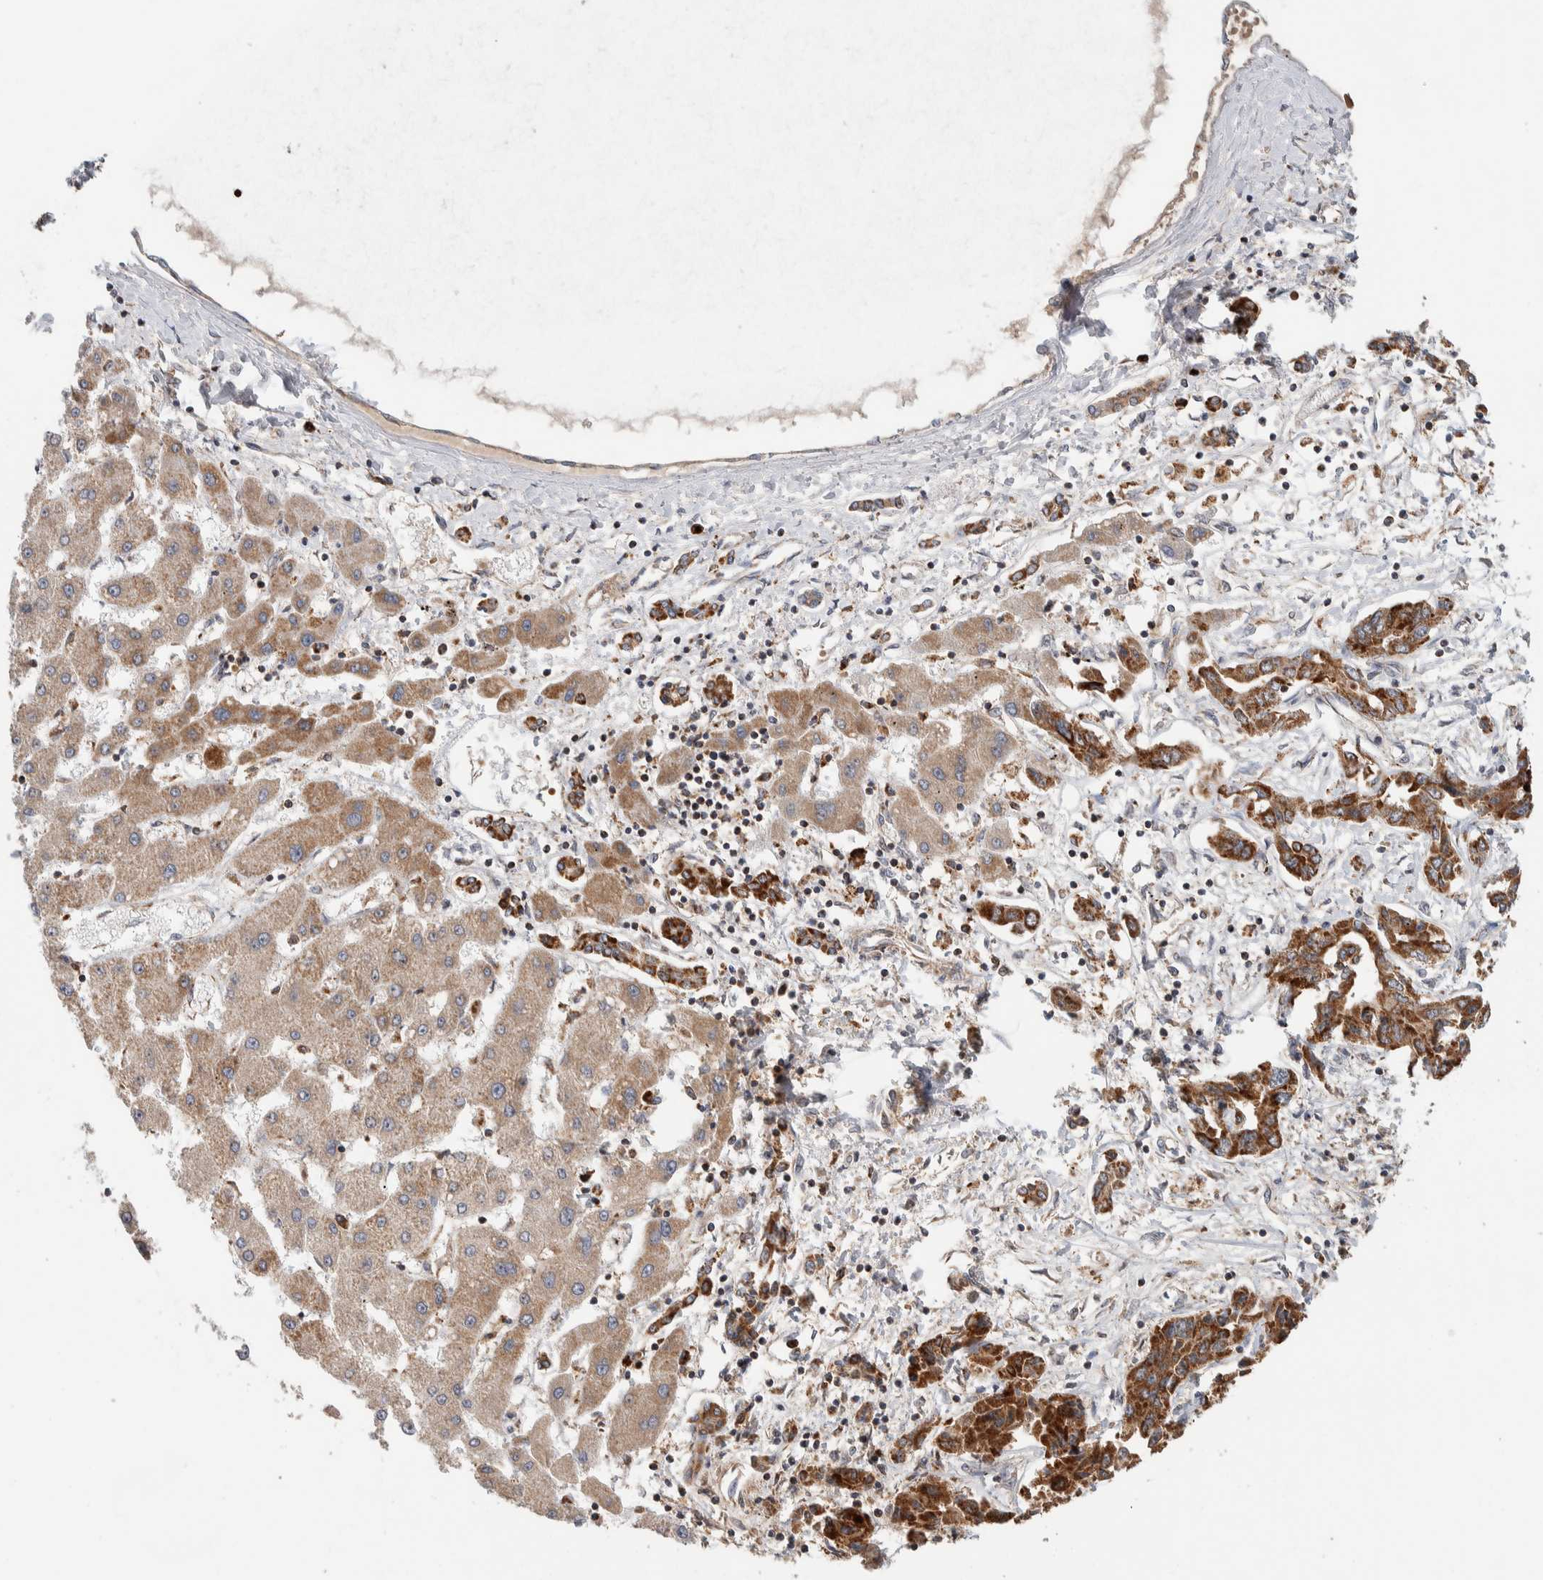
{"staining": {"intensity": "strong", "quantity": ">75%", "location": "cytoplasmic/membranous"}, "tissue": "liver cancer", "cell_type": "Tumor cells", "image_type": "cancer", "snomed": [{"axis": "morphology", "description": "Cholangiocarcinoma"}, {"axis": "topography", "description": "Liver"}], "caption": "Immunohistochemical staining of liver cholangiocarcinoma reveals high levels of strong cytoplasmic/membranous expression in about >75% of tumor cells.", "gene": "VPS53", "patient": {"sex": "male", "age": 59}}